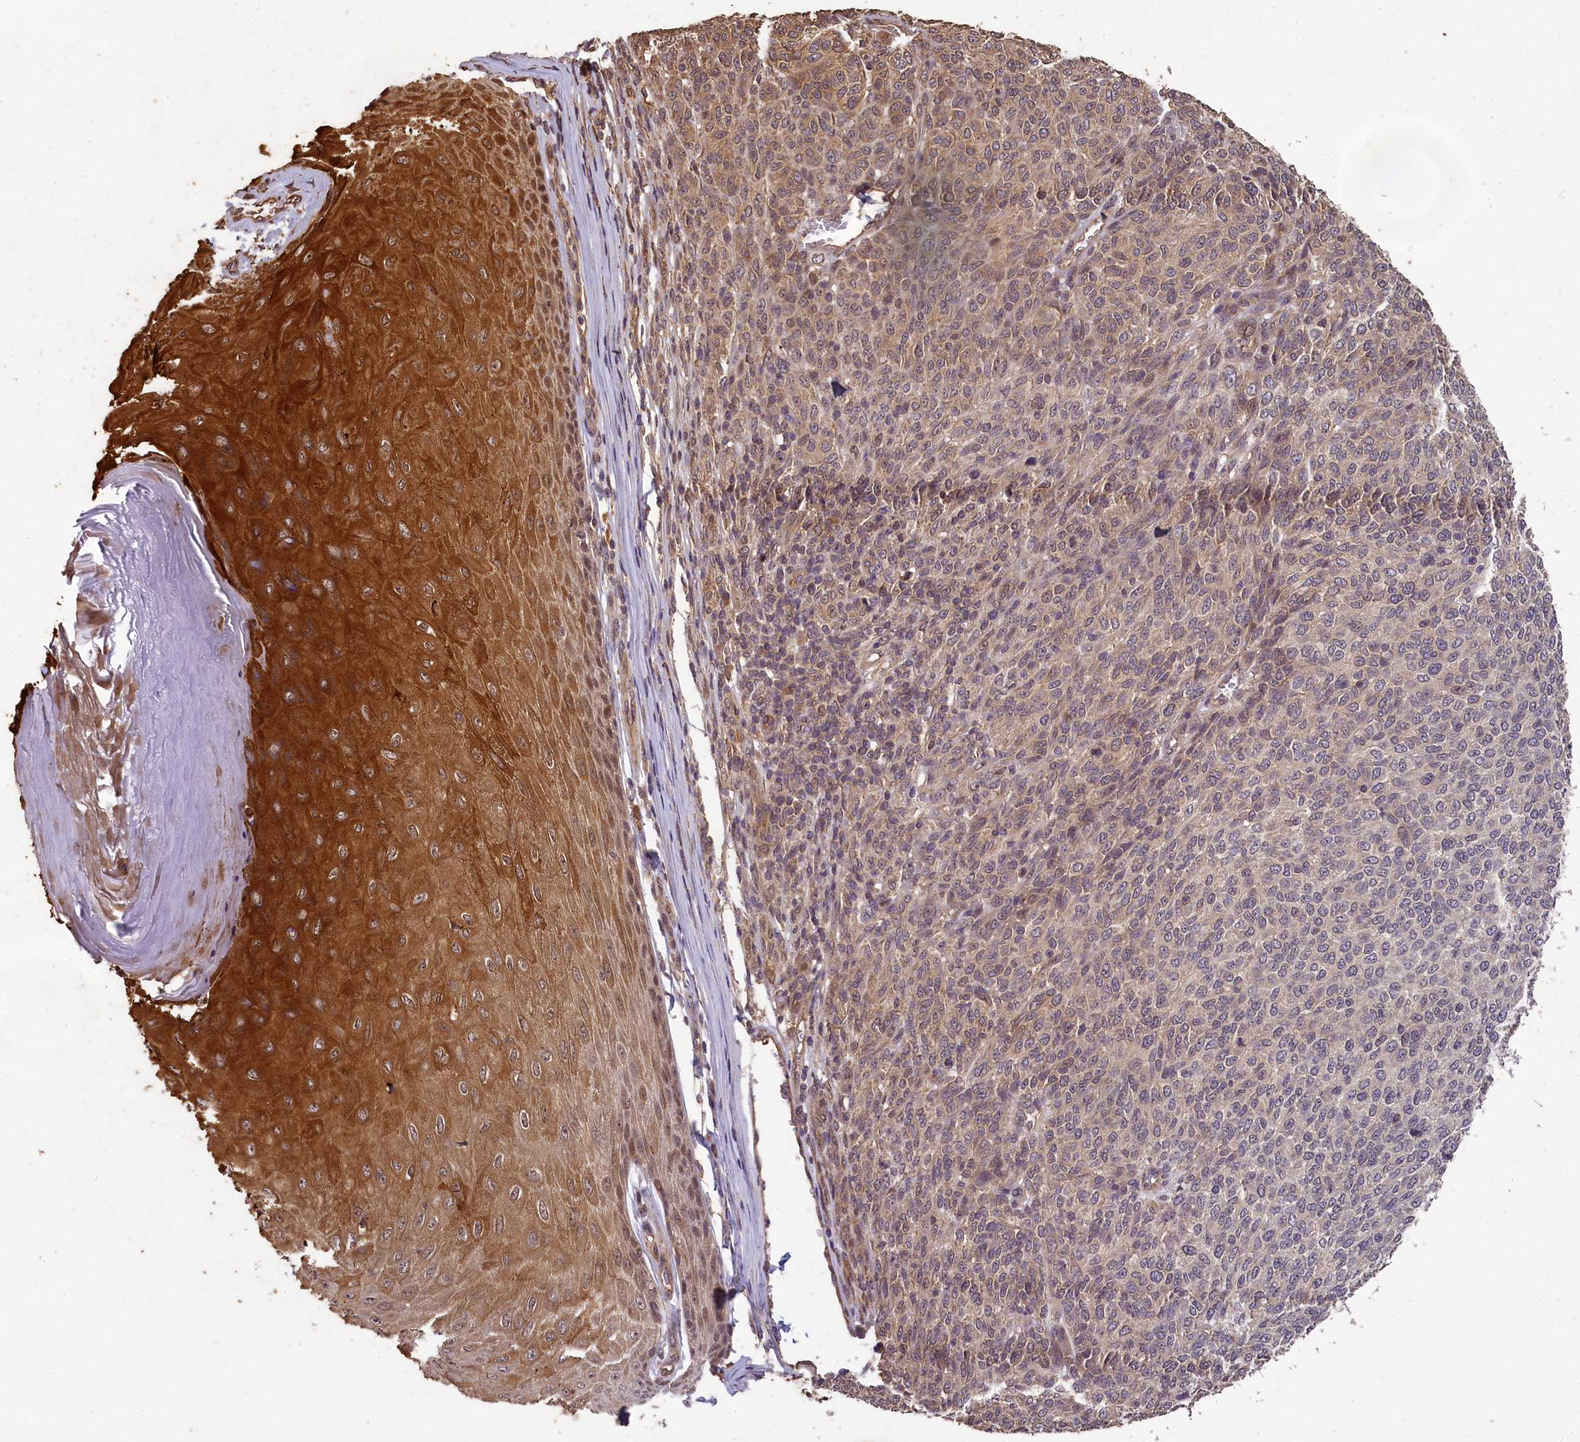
{"staining": {"intensity": "weak", "quantity": "25%-75%", "location": "cytoplasmic/membranous,nuclear"}, "tissue": "melanoma", "cell_type": "Tumor cells", "image_type": "cancer", "snomed": [{"axis": "morphology", "description": "Malignant melanoma, NOS"}, {"axis": "topography", "description": "Skin"}], "caption": "Immunohistochemical staining of melanoma displays low levels of weak cytoplasmic/membranous and nuclear expression in about 25%-75% of tumor cells. (Brightfield microscopy of DAB IHC at high magnification).", "gene": "CHD9", "patient": {"sex": "male", "age": 49}}